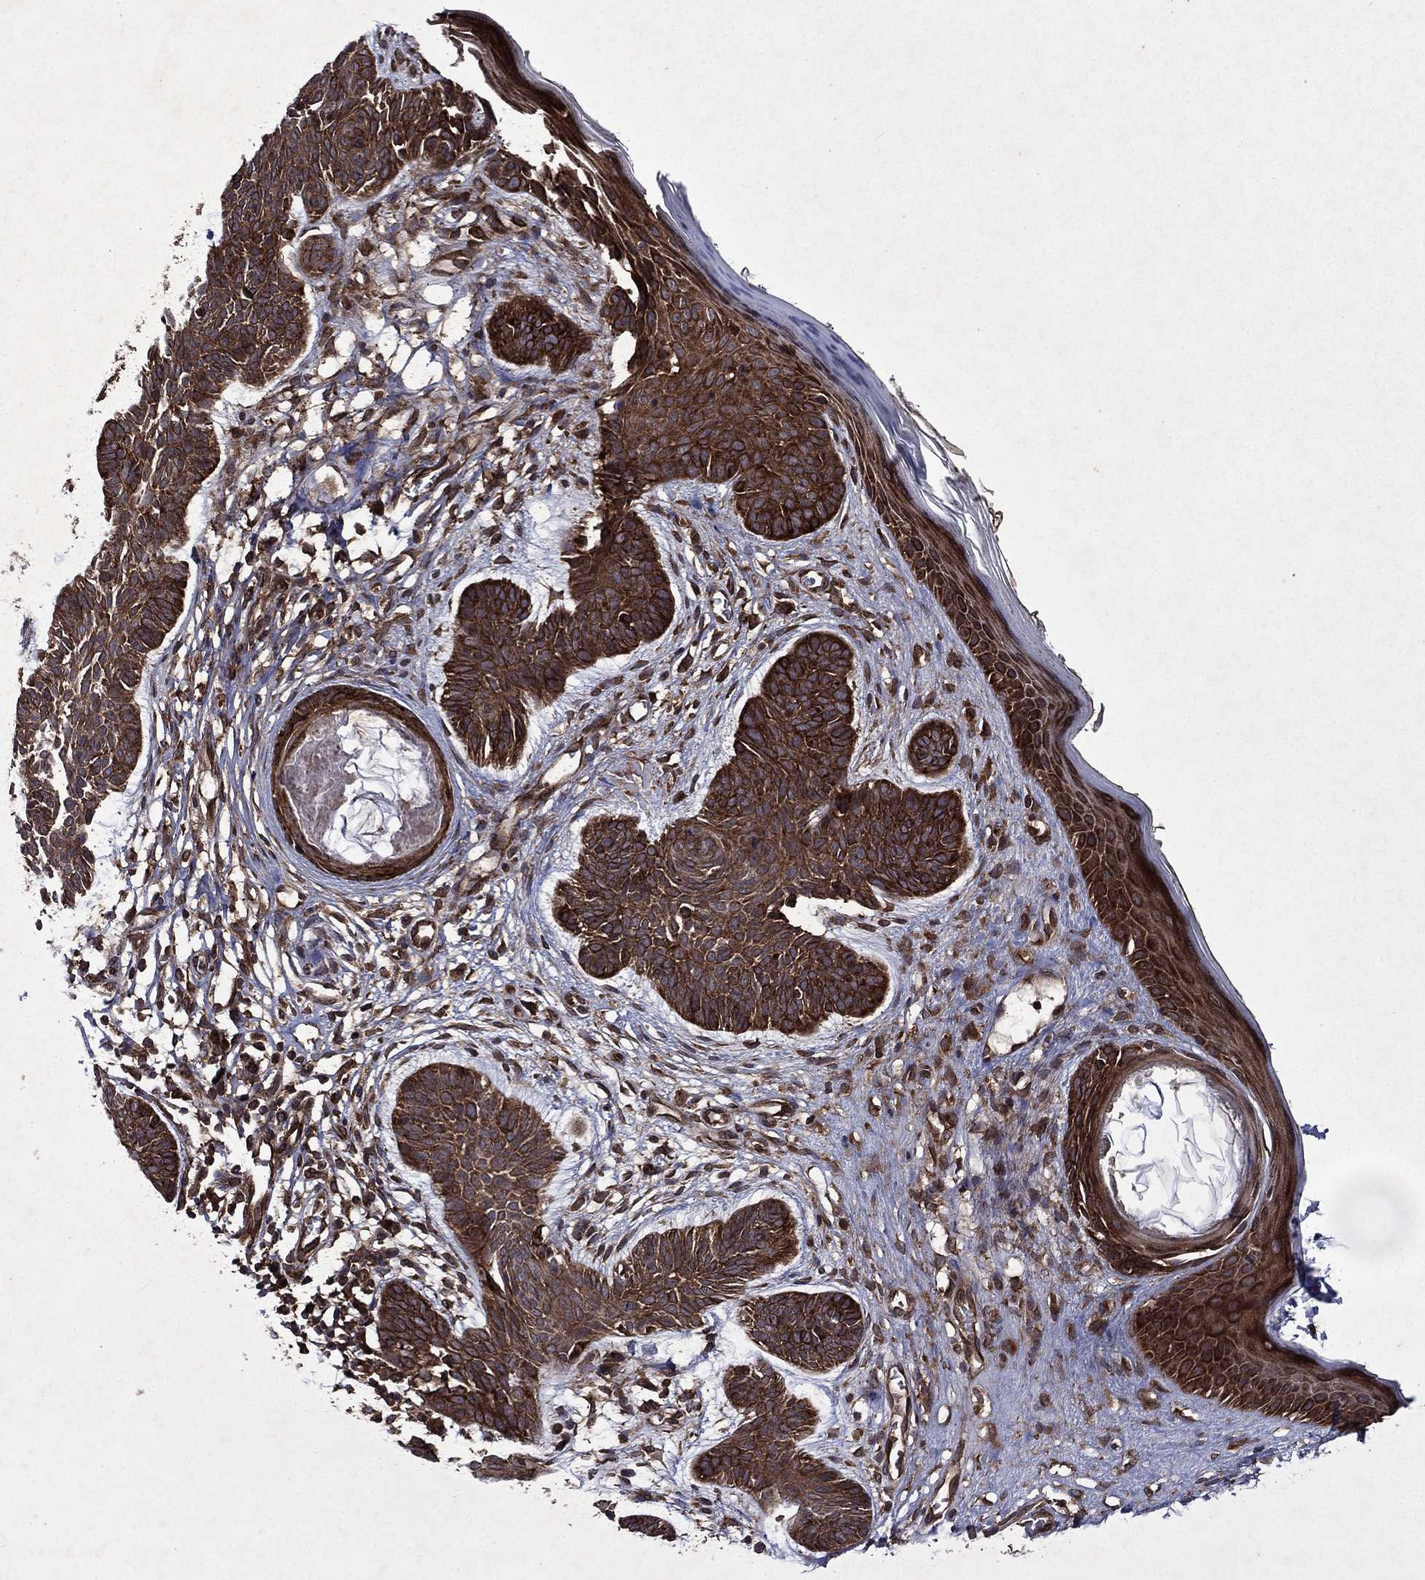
{"staining": {"intensity": "strong", "quantity": ">75%", "location": "cytoplasmic/membranous"}, "tissue": "skin cancer", "cell_type": "Tumor cells", "image_type": "cancer", "snomed": [{"axis": "morphology", "description": "Basal cell carcinoma"}, {"axis": "topography", "description": "Skin"}], "caption": "Strong cytoplasmic/membranous protein staining is appreciated in approximately >75% of tumor cells in basal cell carcinoma (skin). The staining was performed using DAB, with brown indicating positive protein expression. Nuclei are stained blue with hematoxylin.", "gene": "EIF2B4", "patient": {"sex": "male", "age": 85}}